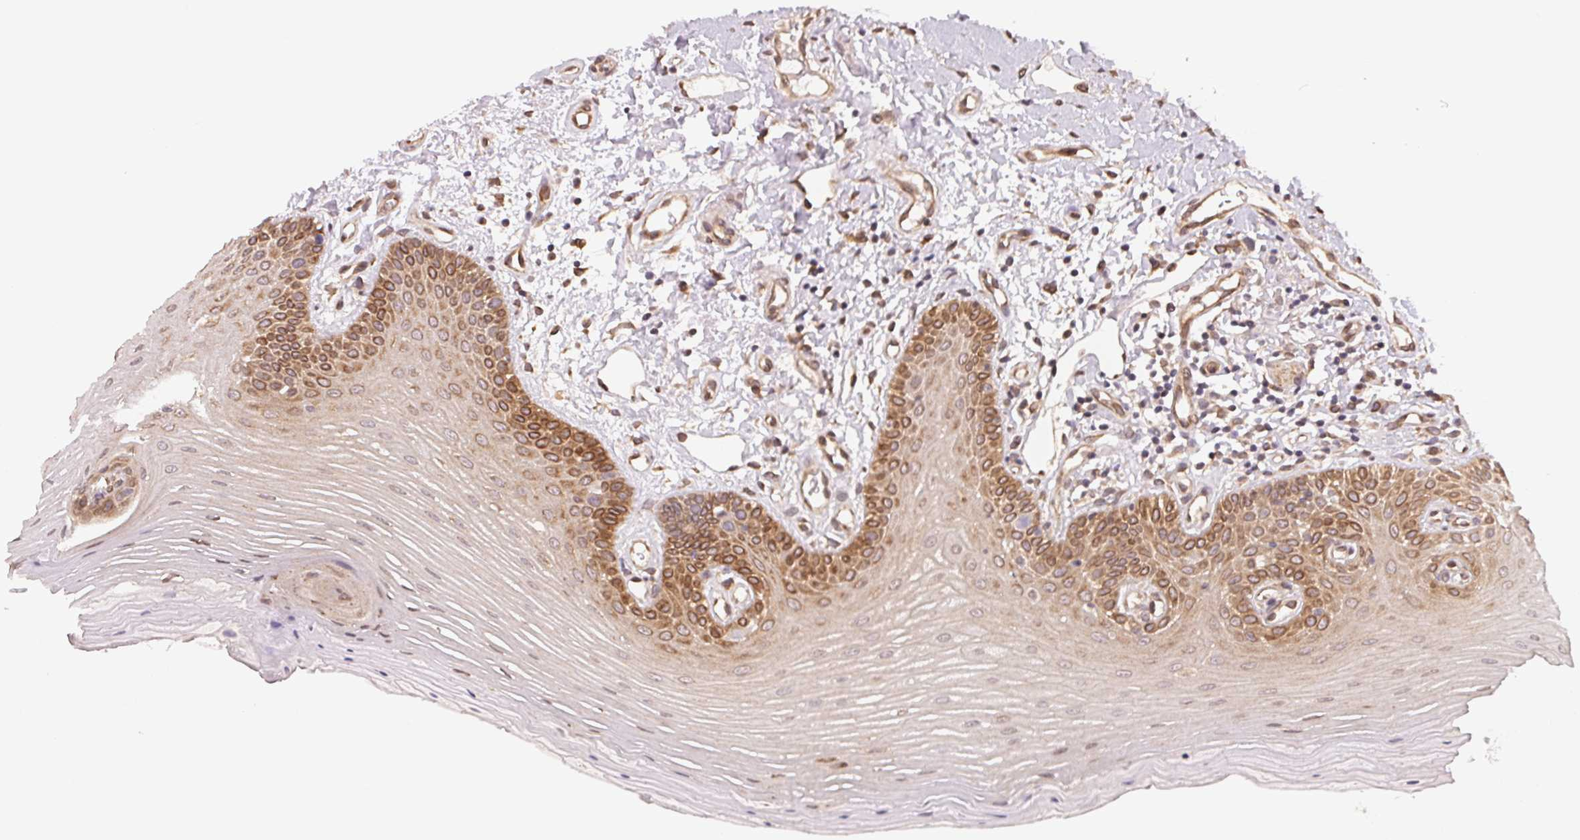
{"staining": {"intensity": "moderate", "quantity": "25%-75%", "location": "cytoplasmic/membranous"}, "tissue": "oral mucosa", "cell_type": "Squamous epithelial cells", "image_type": "normal", "snomed": [{"axis": "morphology", "description": "Normal tissue, NOS"}, {"axis": "topography", "description": "Oral tissue"}], "caption": "DAB (3,3'-diaminobenzidine) immunohistochemical staining of unremarkable oral mucosa exhibits moderate cytoplasmic/membranous protein positivity in about 25%-75% of squamous epithelial cells. (brown staining indicates protein expression, while blue staining denotes nuclei).", "gene": "EI24", "patient": {"sex": "female", "age": 73}}